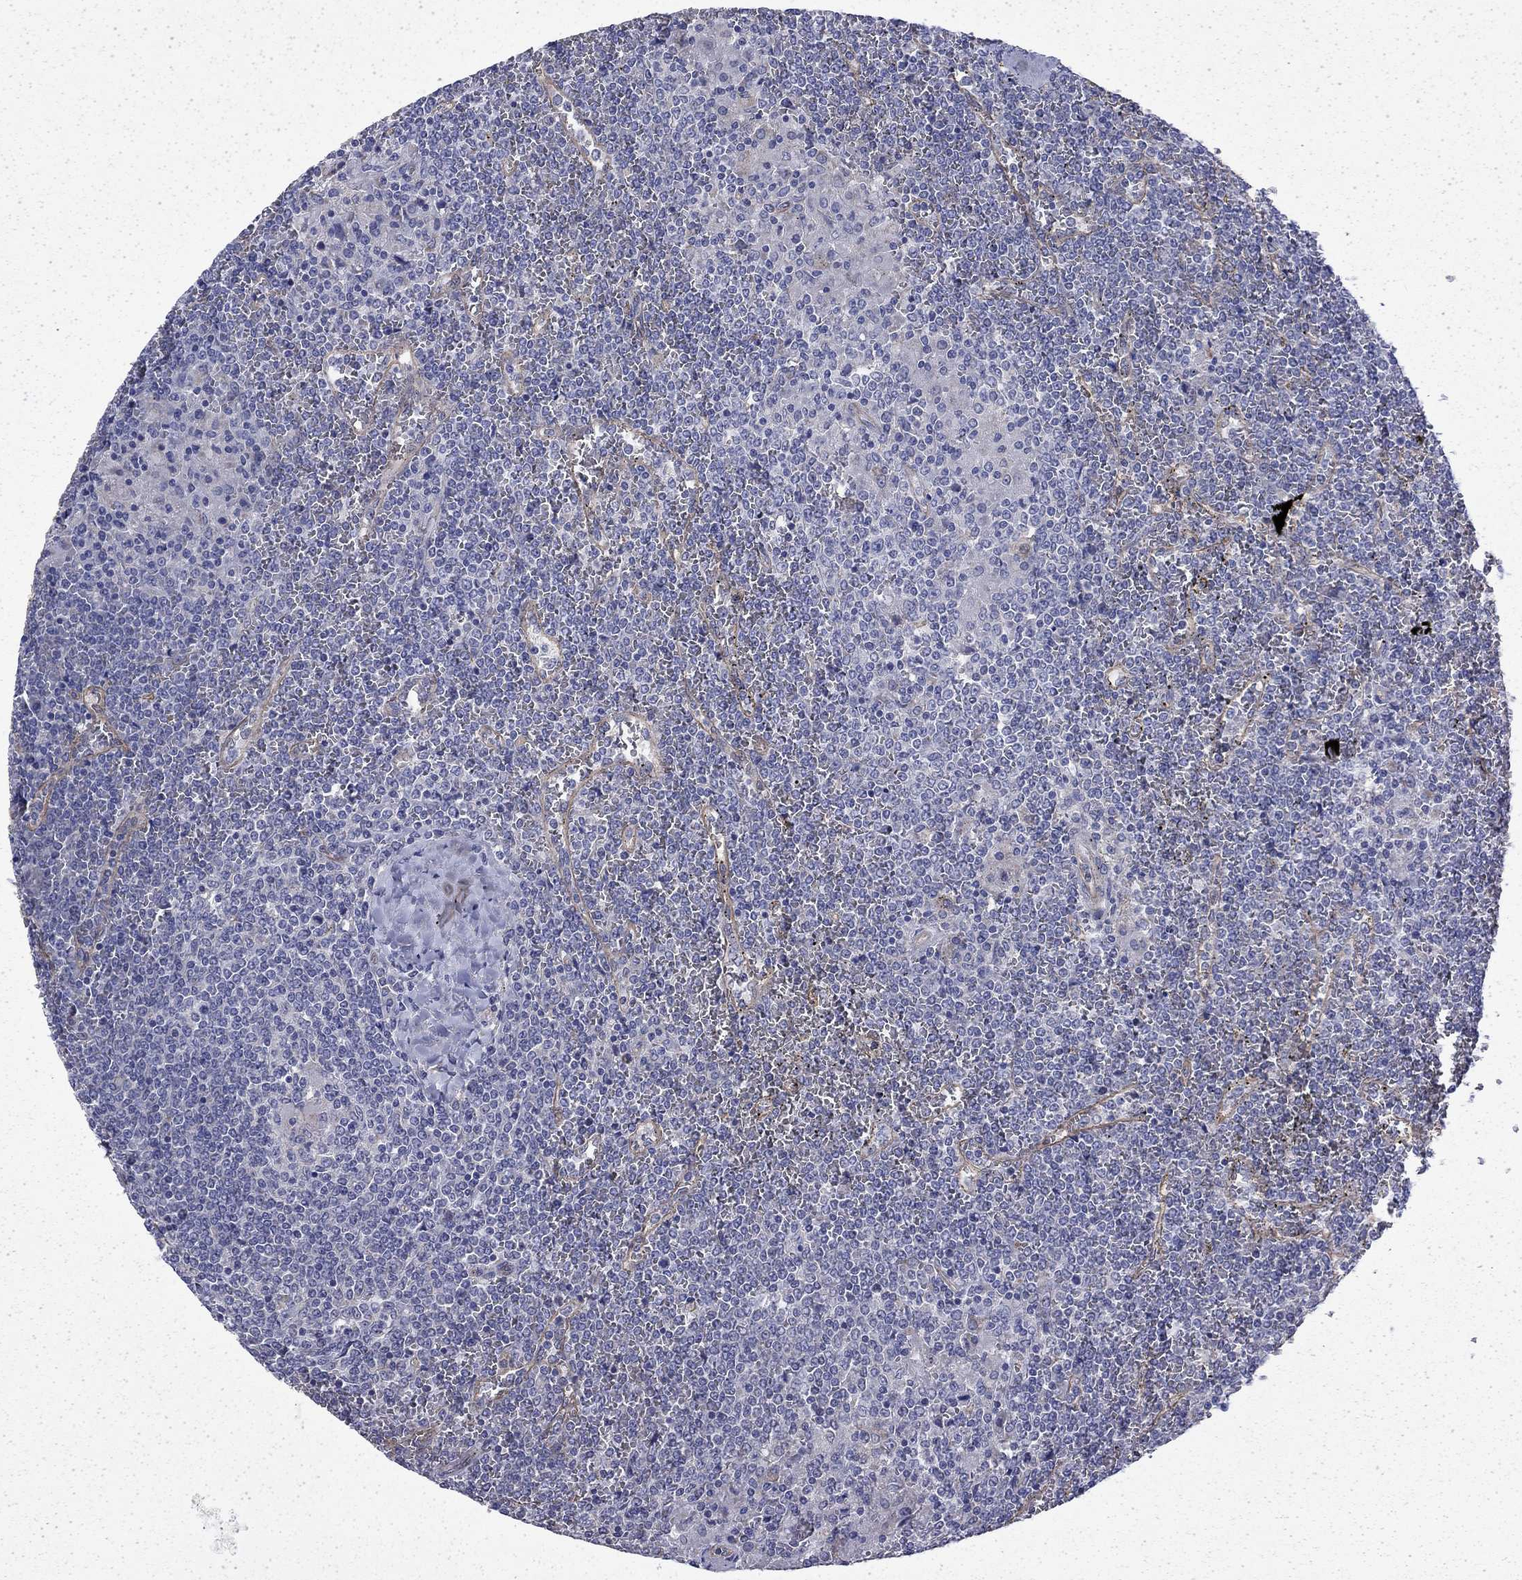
{"staining": {"intensity": "negative", "quantity": "none", "location": "none"}, "tissue": "lymphoma", "cell_type": "Tumor cells", "image_type": "cancer", "snomed": [{"axis": "morphology", "description": "Malignant lymphoma, non-Hodgkin's type, Low grade"}, {"axis": "topography", "description": "Spleen"}], "caption": "IHC histopathology image of neoplastic tissue: low-grade malignant lymphoma, non-Hodgkin's type stained with DAB shows no significant protein positivity in tumor cells.", "gene": "DTNA", "patient": {"sex": "female", "age": 19}}